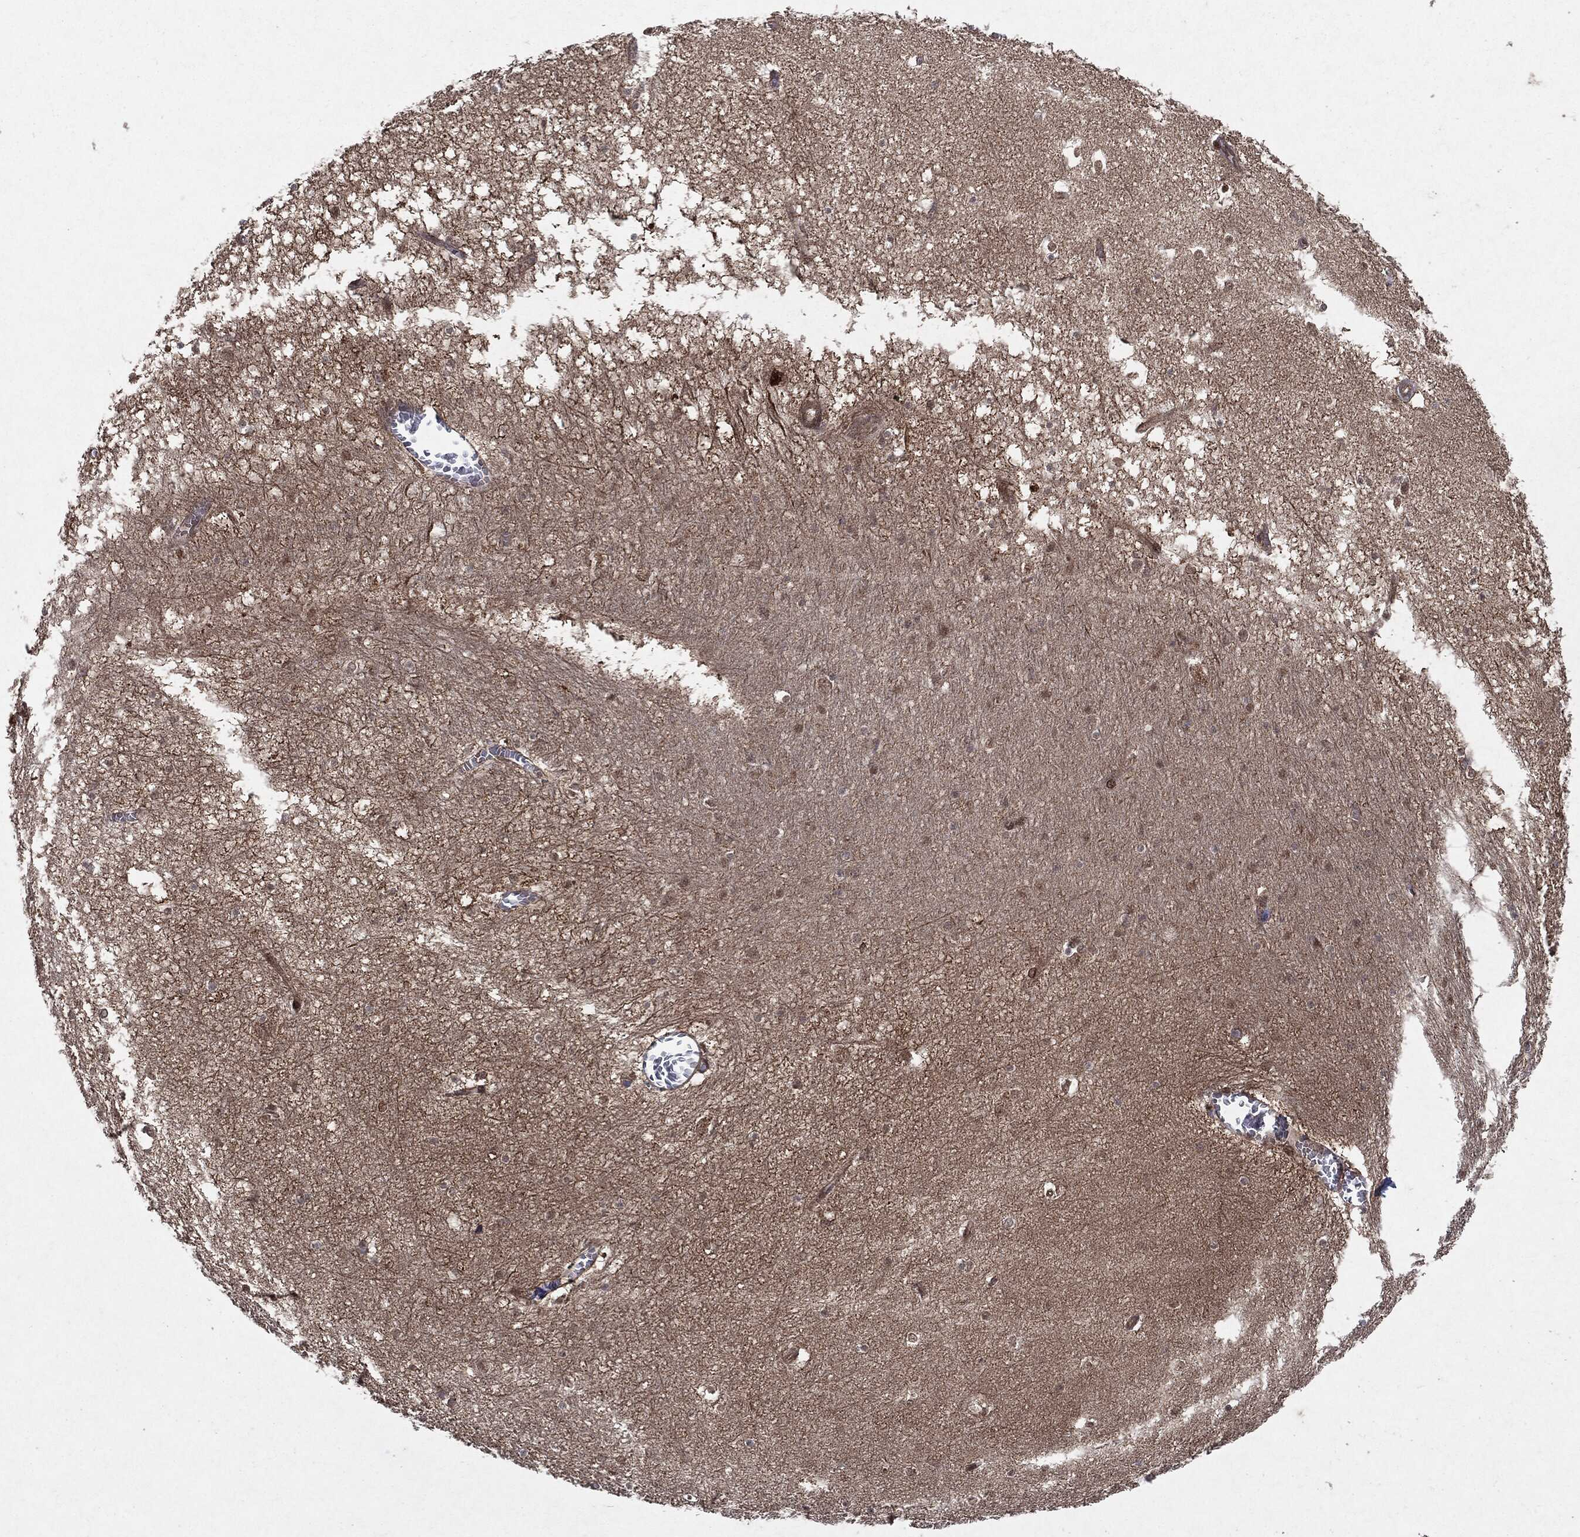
{"staining": {"intensity": "negative", "quantity": "none", "location": "none"}, "tissue": "hippocampus", "cell_type": "Glial cells", "image_type": "normal", "snomed": [{"axis": "morphology", "description": "Normal tissue, NOS"}, {"axis": "topography", "description": "Hippocampus"}], "caption": "Immunohistochemistry micrograph of benign human hippocampus stained for a protein (brown), which shows no expression in glial cells.", "gene": "OTUB1", "patient": {"sex": "female", "age": 64}}